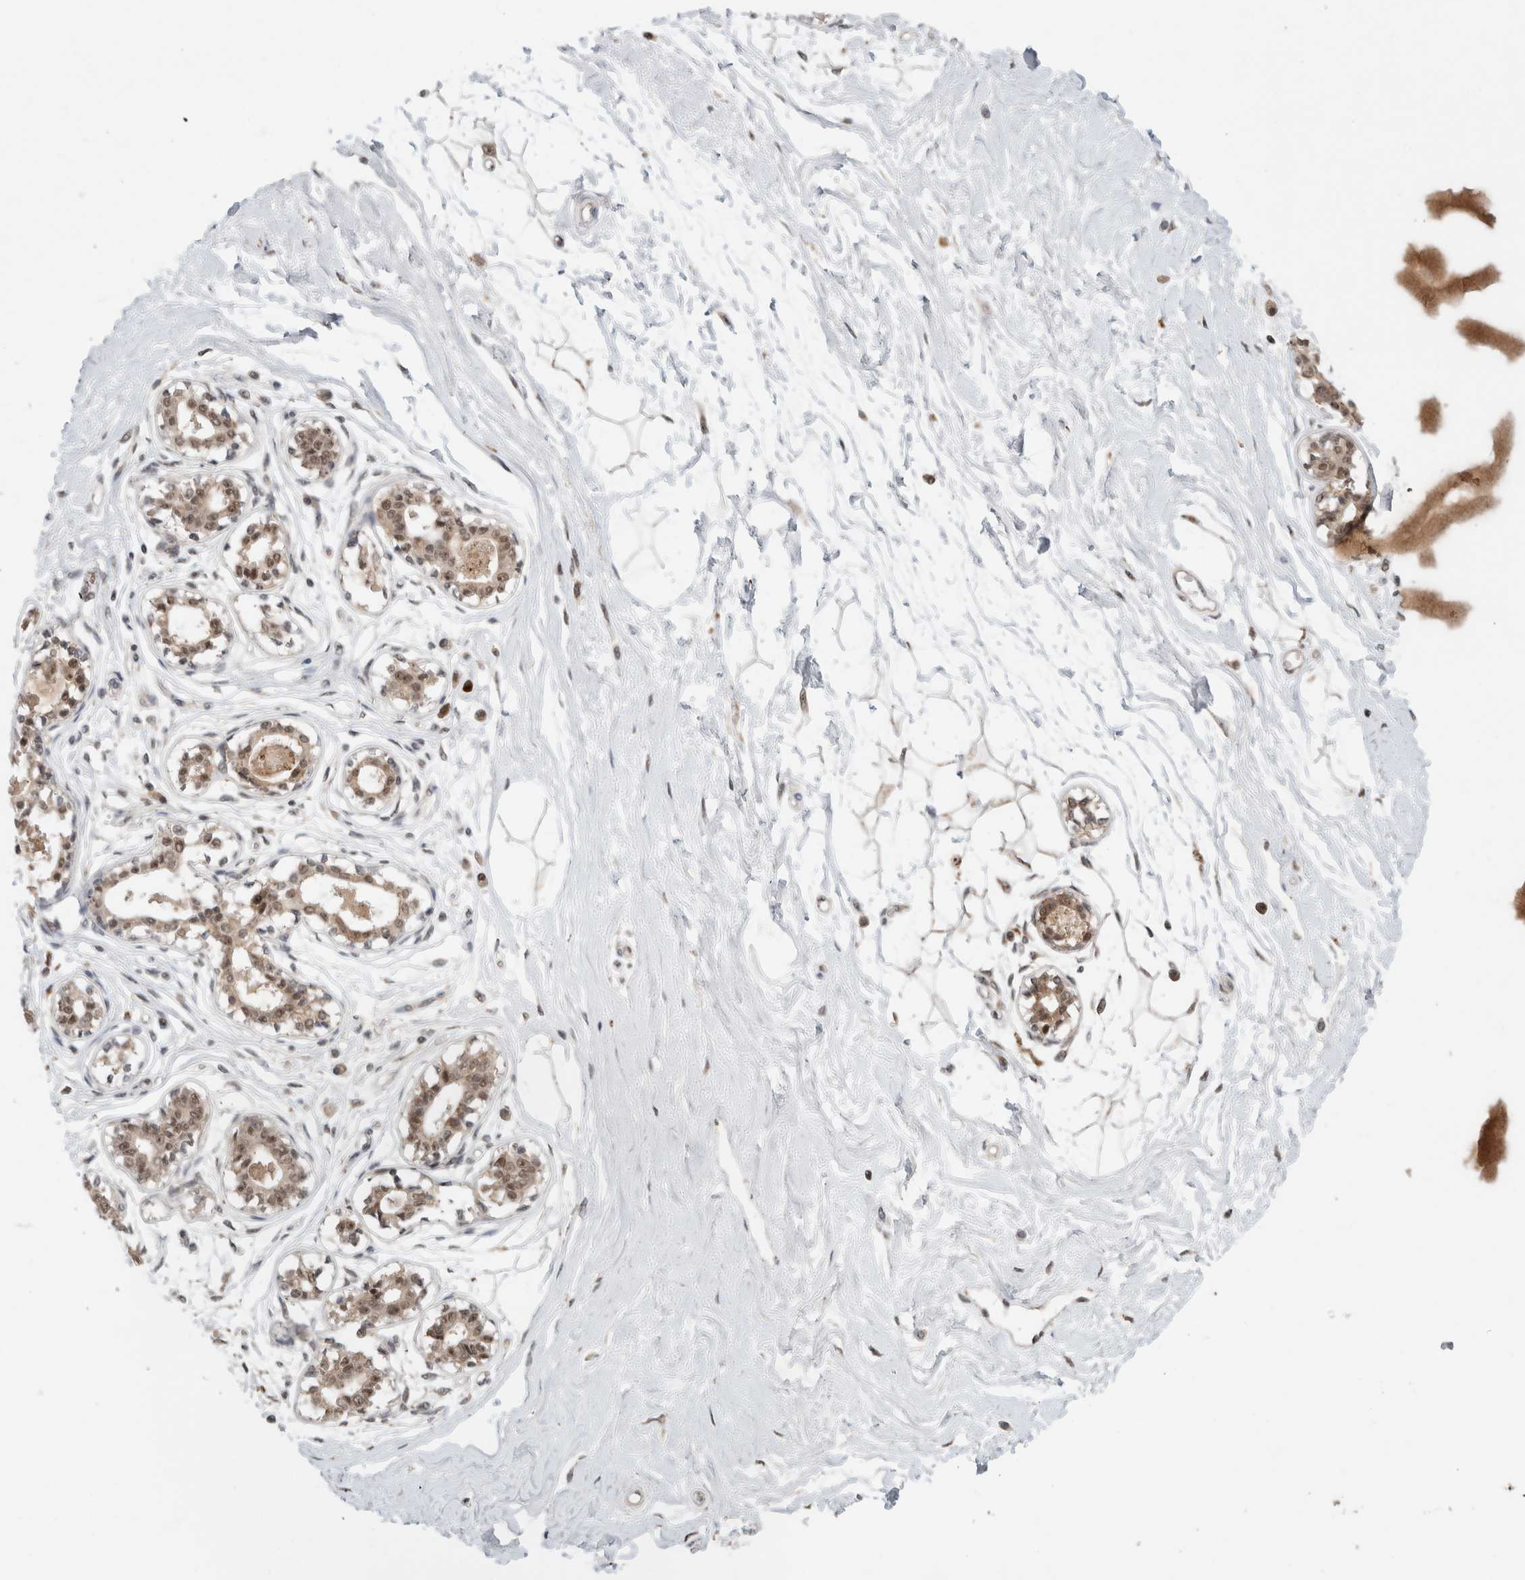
{"staining": {"intensity": "moderate", "quantity": ">75%", "location": "nuclear"}, "tissue": "breast", "cell_type": "Adipocytes", "image_type": "normal", "snomed": [{"axis": "morphology", "description": "Normal tissue, NOS"}, {"axis": "topography", "description": "Breast"}], "caption": "Immunohistochemical staining of benign human breast displays medium levels of moderate nuclear expression in approximately >75% of adipocytes.", "gene": "MPHOSPH6", "patient": {"sex": "female", "age": 45}}